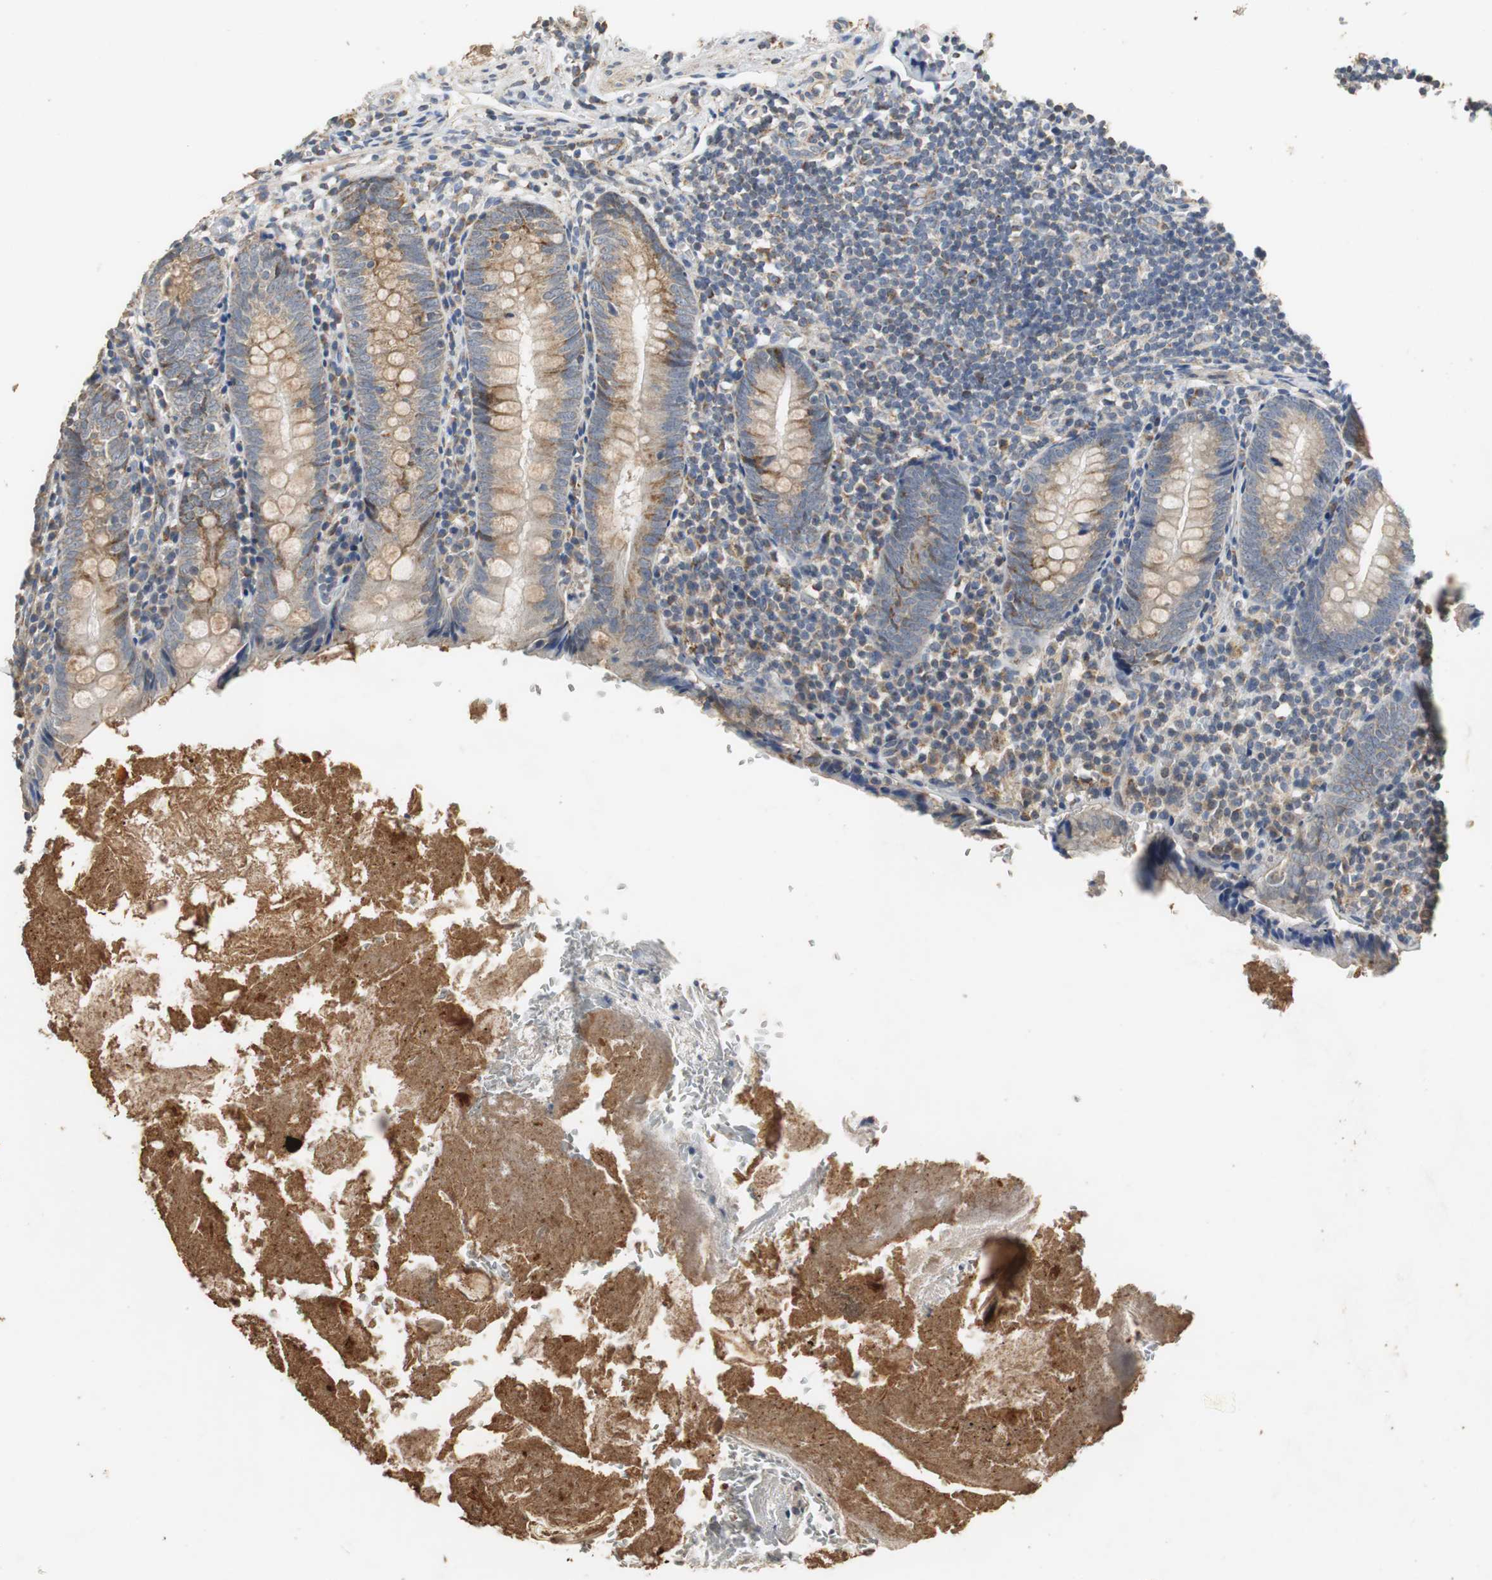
{"staining": {"intensity": "moderate", "quantity": ">75%", "location": "cytoplasmic/membranous"}, "tissue": "appendix", "cell_type": "Glandular cells", "image_type": "normal", "snomed": [{"axis": "morphology", "description": "Normal tissue, NOS"}, {"axis": "topography", "description": "Appendix"}], "caption": "Glandular cells reveal medium levels of moderate cytoplasmic/membranous staining in approximately >75% of cells in normal appendix.", "gene": "HMGCL", "patient": {"sex": "female", "age": 10}}